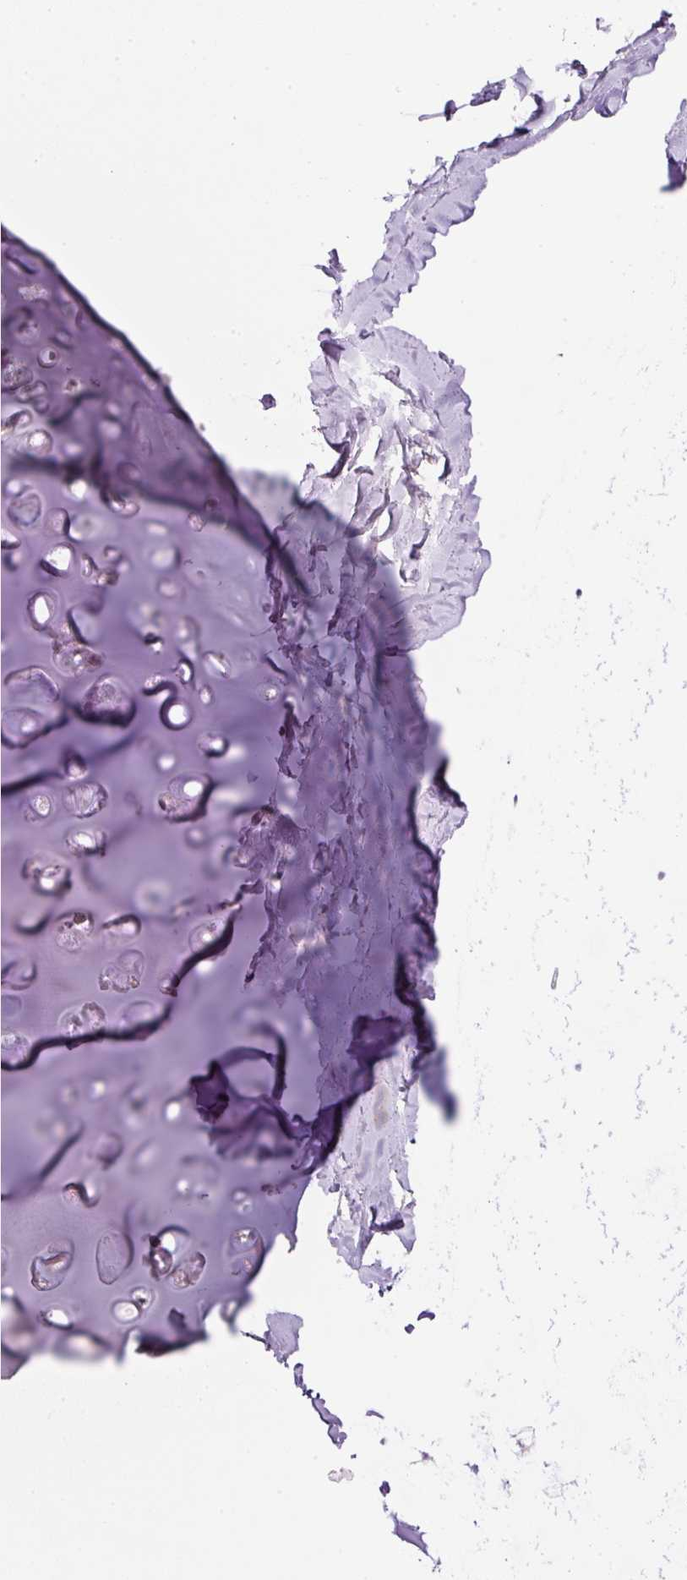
{"staining": {"intensity": "negative", "quantity": "none", "location": "none"}, "tissue": "adipose tissue", "cell_type": "Adipocytes", "image_type": "normal", "snomed": [{"axis": "morphology", "description": "Normal tissue, NOS"}, {"axis": "topography", "description": "Cartilage tissue"}, {"axis": "topography", "description": "Bronchus"}, {"axis": "topography", "description": "Peripheral nerve tissue"}], "caption": "This is an immunohistochemistry micrograph of normal human adipose tissue. There is no positivity in adipocytes.", "gene": "KPNA5", "patient": {"sex": "female", "age": 59}}